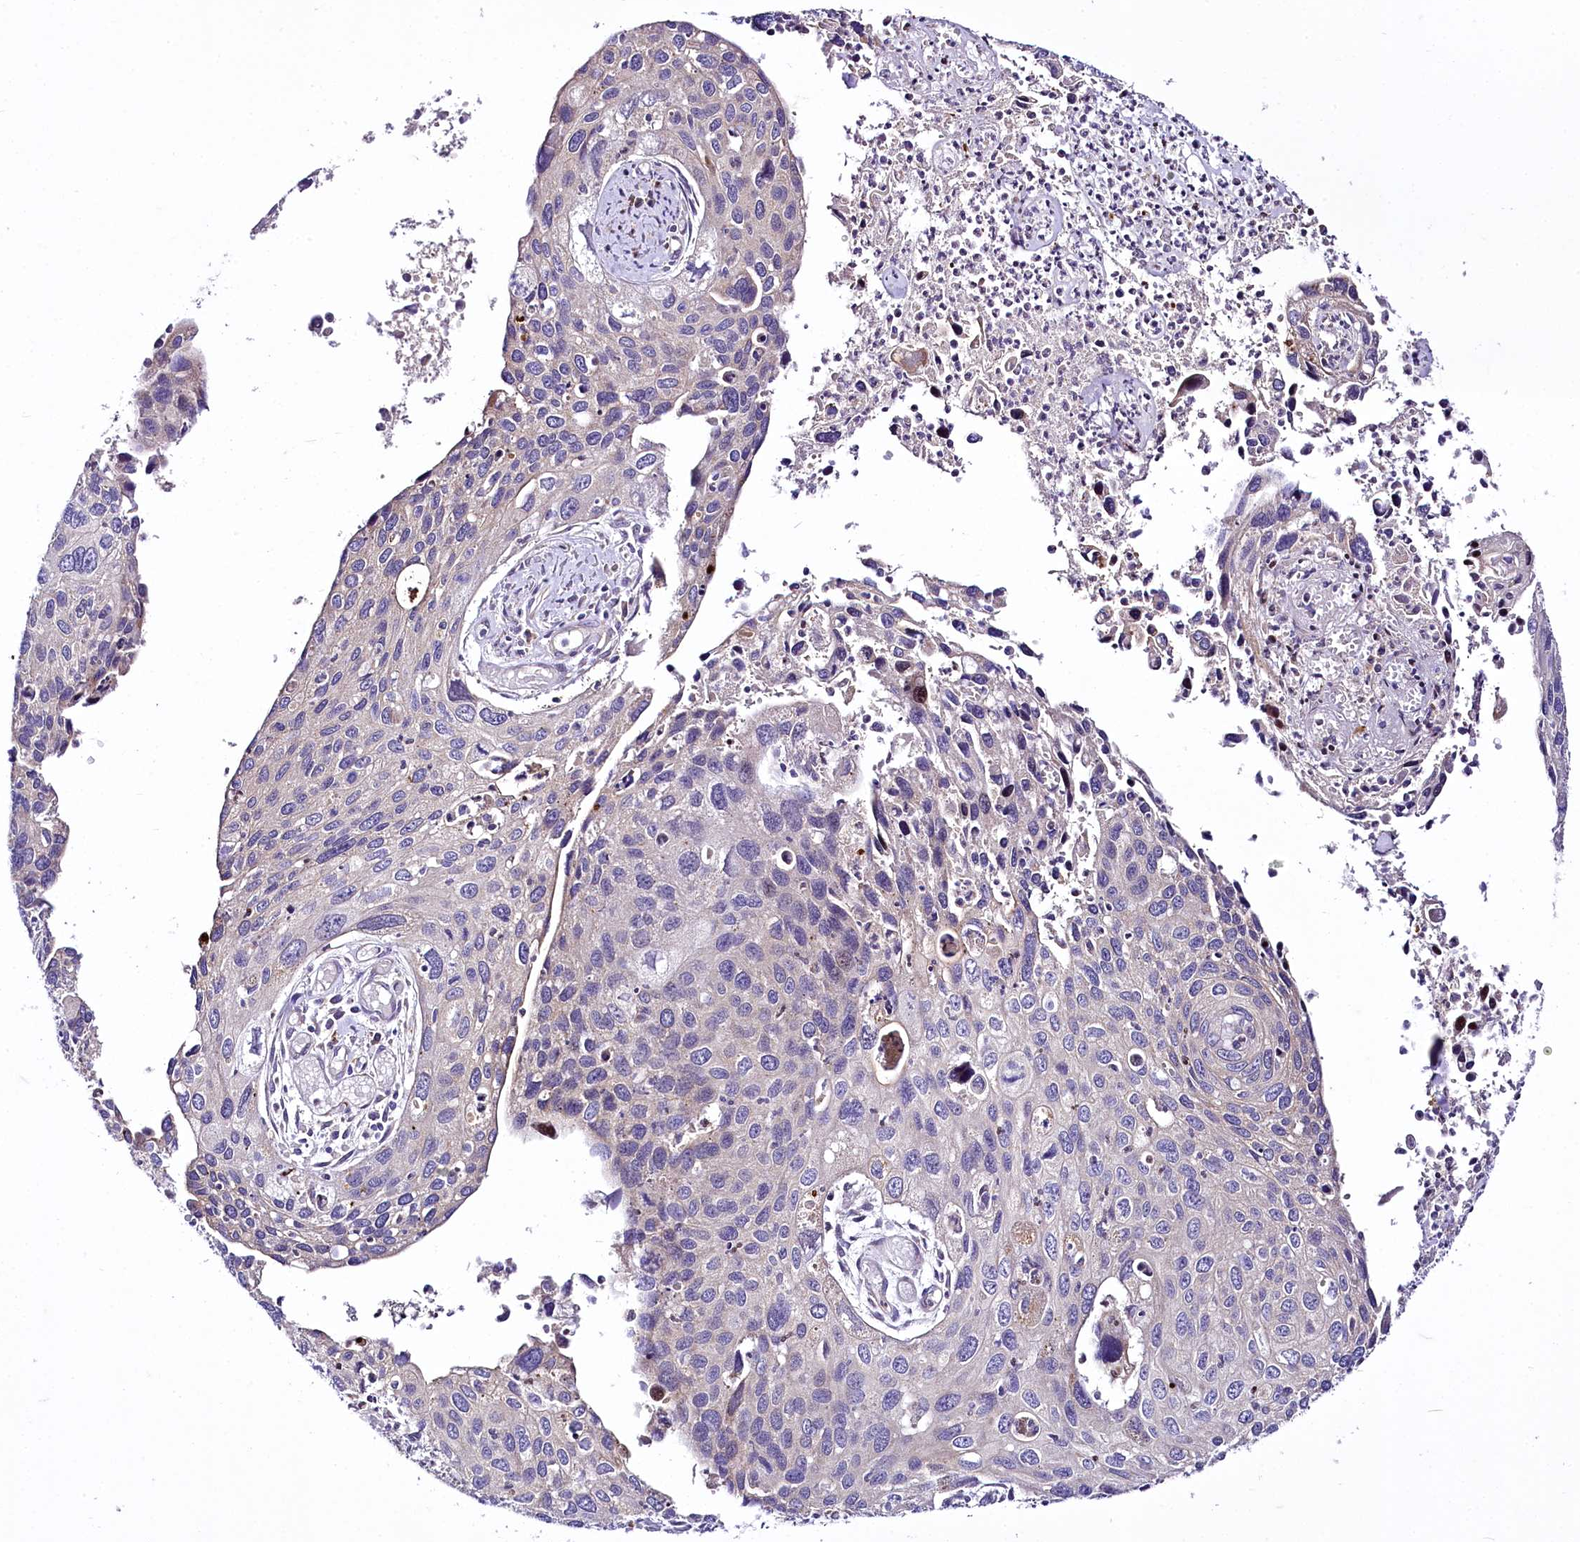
{"staining": {"intensity": "negative", "quantity": "none", "location": "none"}, "tissue": "cervical cancer", "cell_type": "Tumor cells", "image_type": "cancer", "snomed": [{"axis": "morphology", "description": "Squamous cell carcinoma, NOS"}, {"axis": "topography", "description": "Cervix"}], "caption": "Immunohistochemical staining of human cervical cancer (squamous cell carcinoma) exhibits no significant positivity in tumor cells.", "gene": "ZC3H12C", "patient": {"sex": "female", "age": 55}}